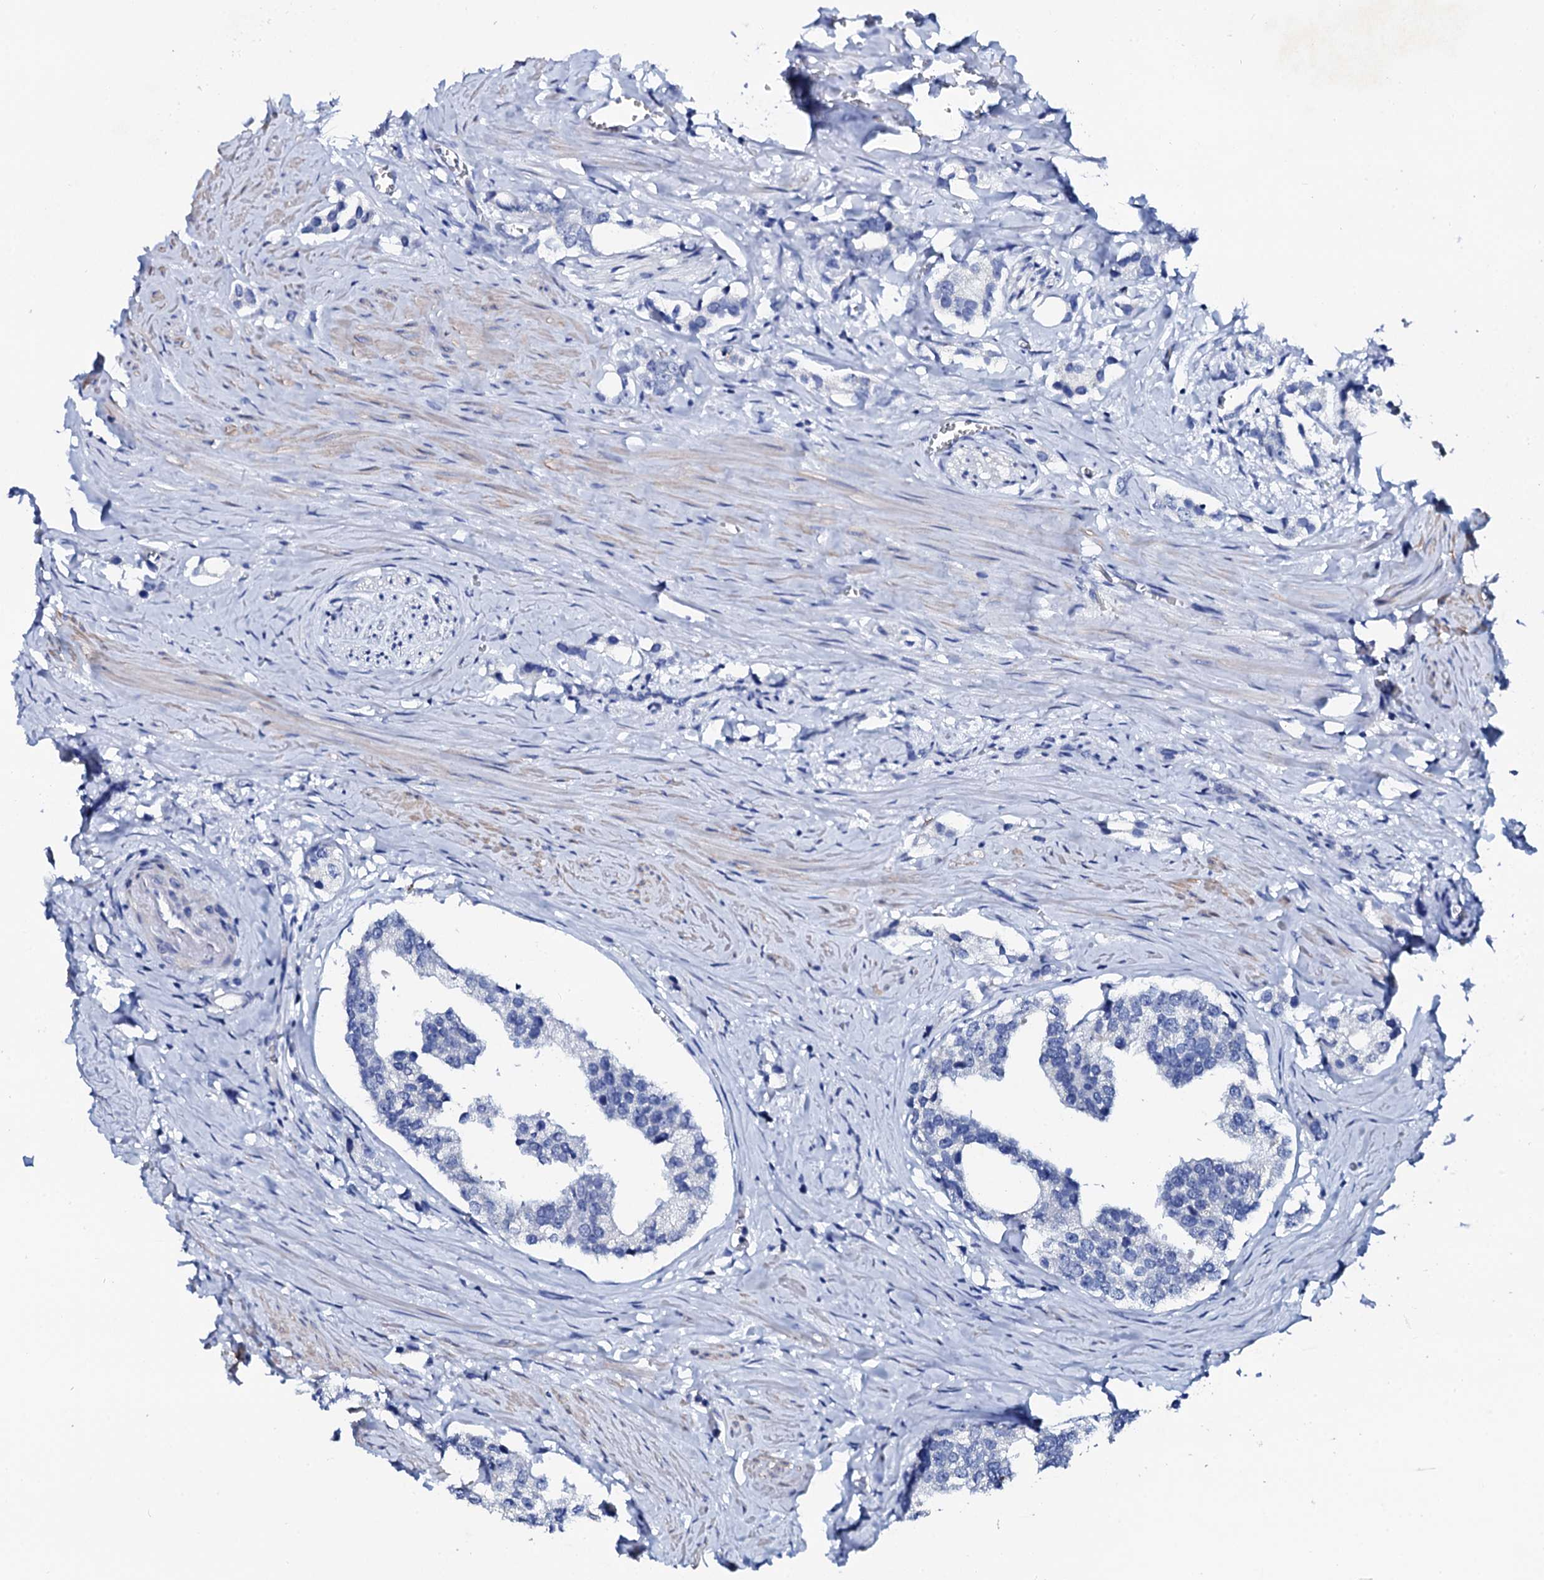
{"staining": {"intensity": "negative", "quantity": "none", "location": "none"}, "tissue": "prostate cancer", "cell_type": "Tumor cells", "image_type": "cancer", "snomed": [{"axis": "morphology", "description": "Adenocarcinoma, High grade"}, {"axis": "topography", "description": "Prostate"}], "caption": "Immunohistochemistry micrograph of adenocarcinoma (high-grade) (prostate) stained for a protein (brown), which exhibits no staining in tumor cells. (DAB (3,3'-diaminobenzidine) immunohistochemistry with hematoxylin counter stain).", "gene": "GLB1L3", "patient": {"sex": "male", "age": 66}}